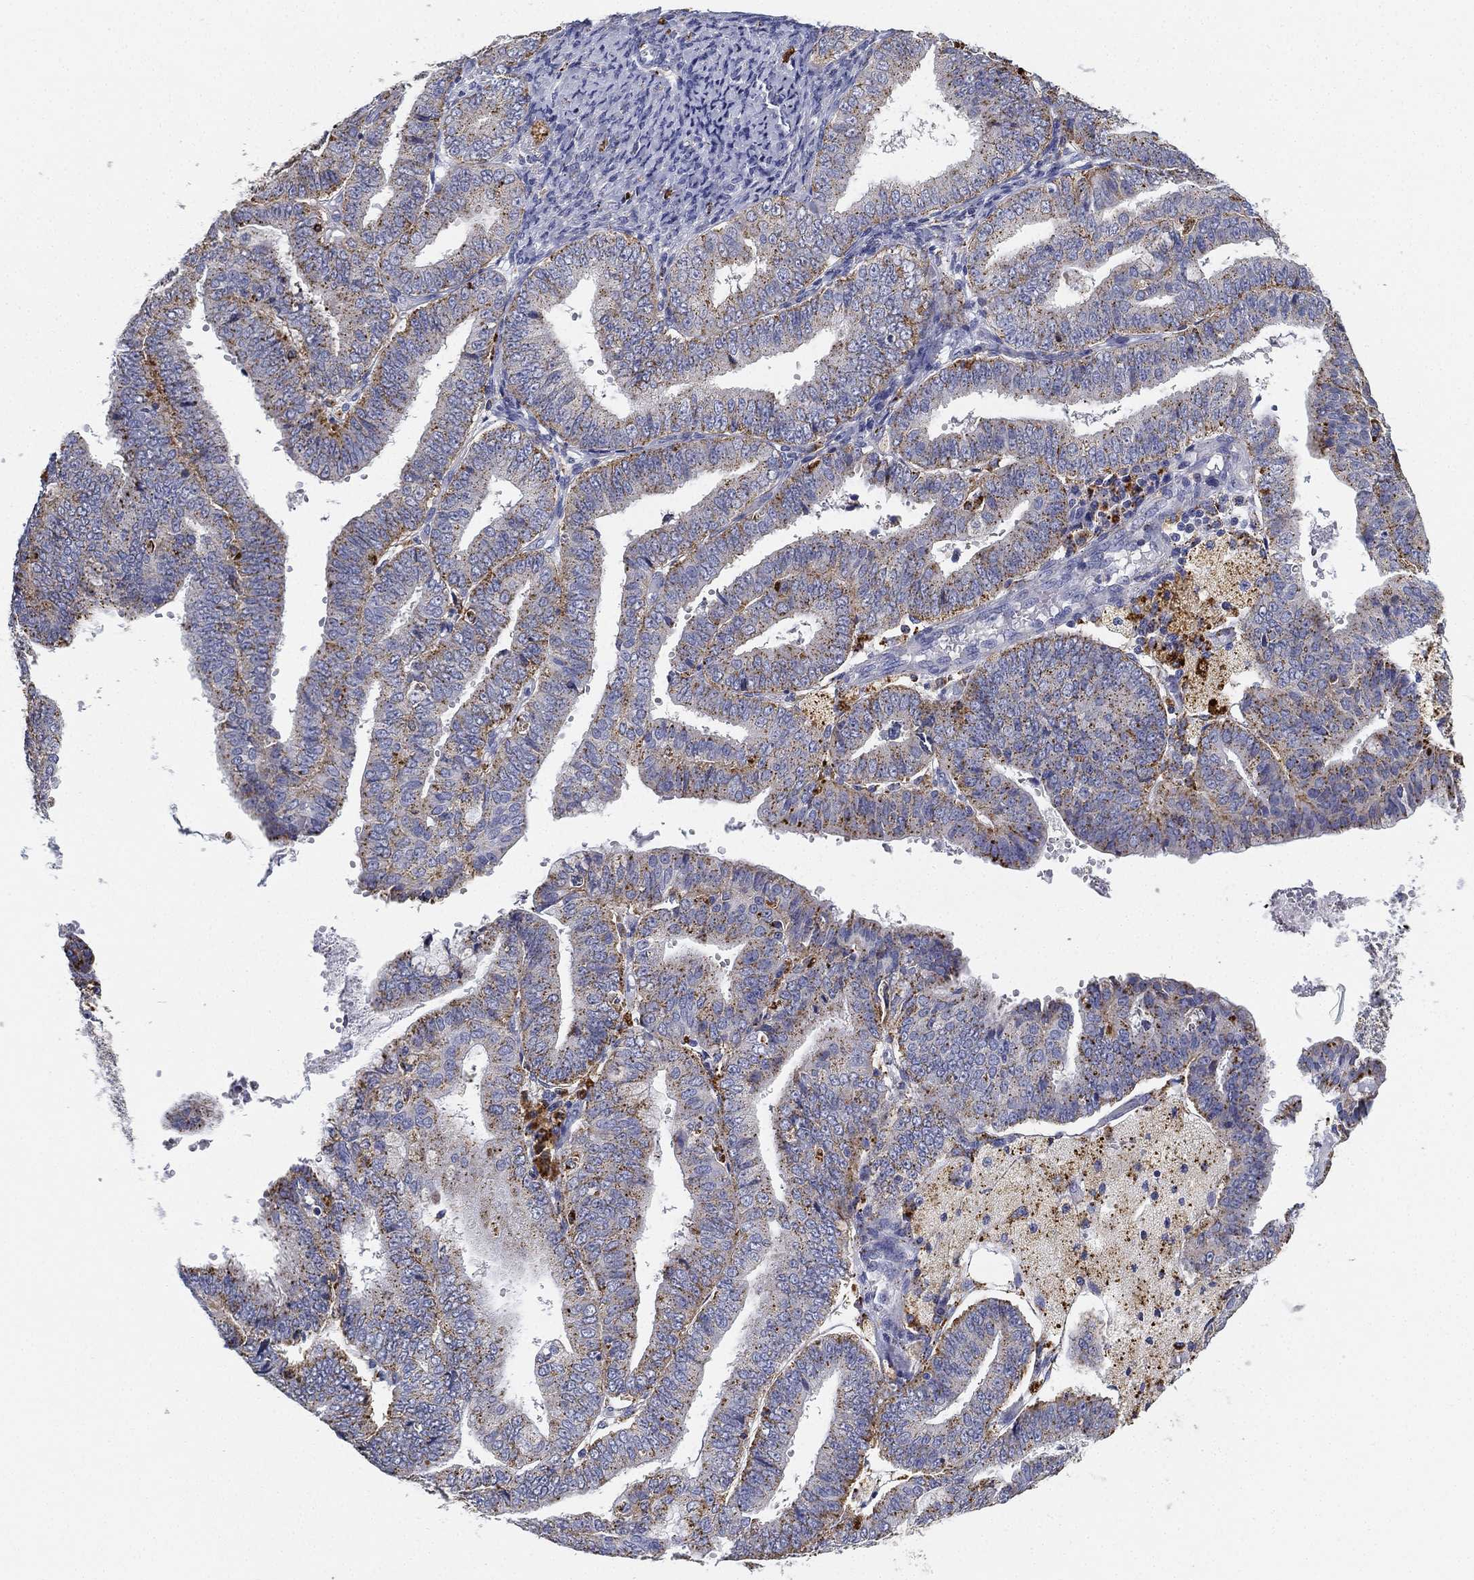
{"staining": {"intensity": "moderate", "quantity": "25%-75%", "location": "cytoplasmic/membranous"}, "tissue": "endometrial cancer", "cell_type": "Tumor cells", "image_type": "cancer", "snomed": [{"axis": "morphology", "description": "Adenocarcinoma, NOS"}, {"axis": "topography", "description": "Endometrium"}], "caption": "Immunohistochemical staining of human endometrial cancer shows moderate cytoplasmic/membranous protein expression in about 25%-75% of tumor cells.", "gene": "NPC2", "patient": {"sex": "female", "age": 63}}